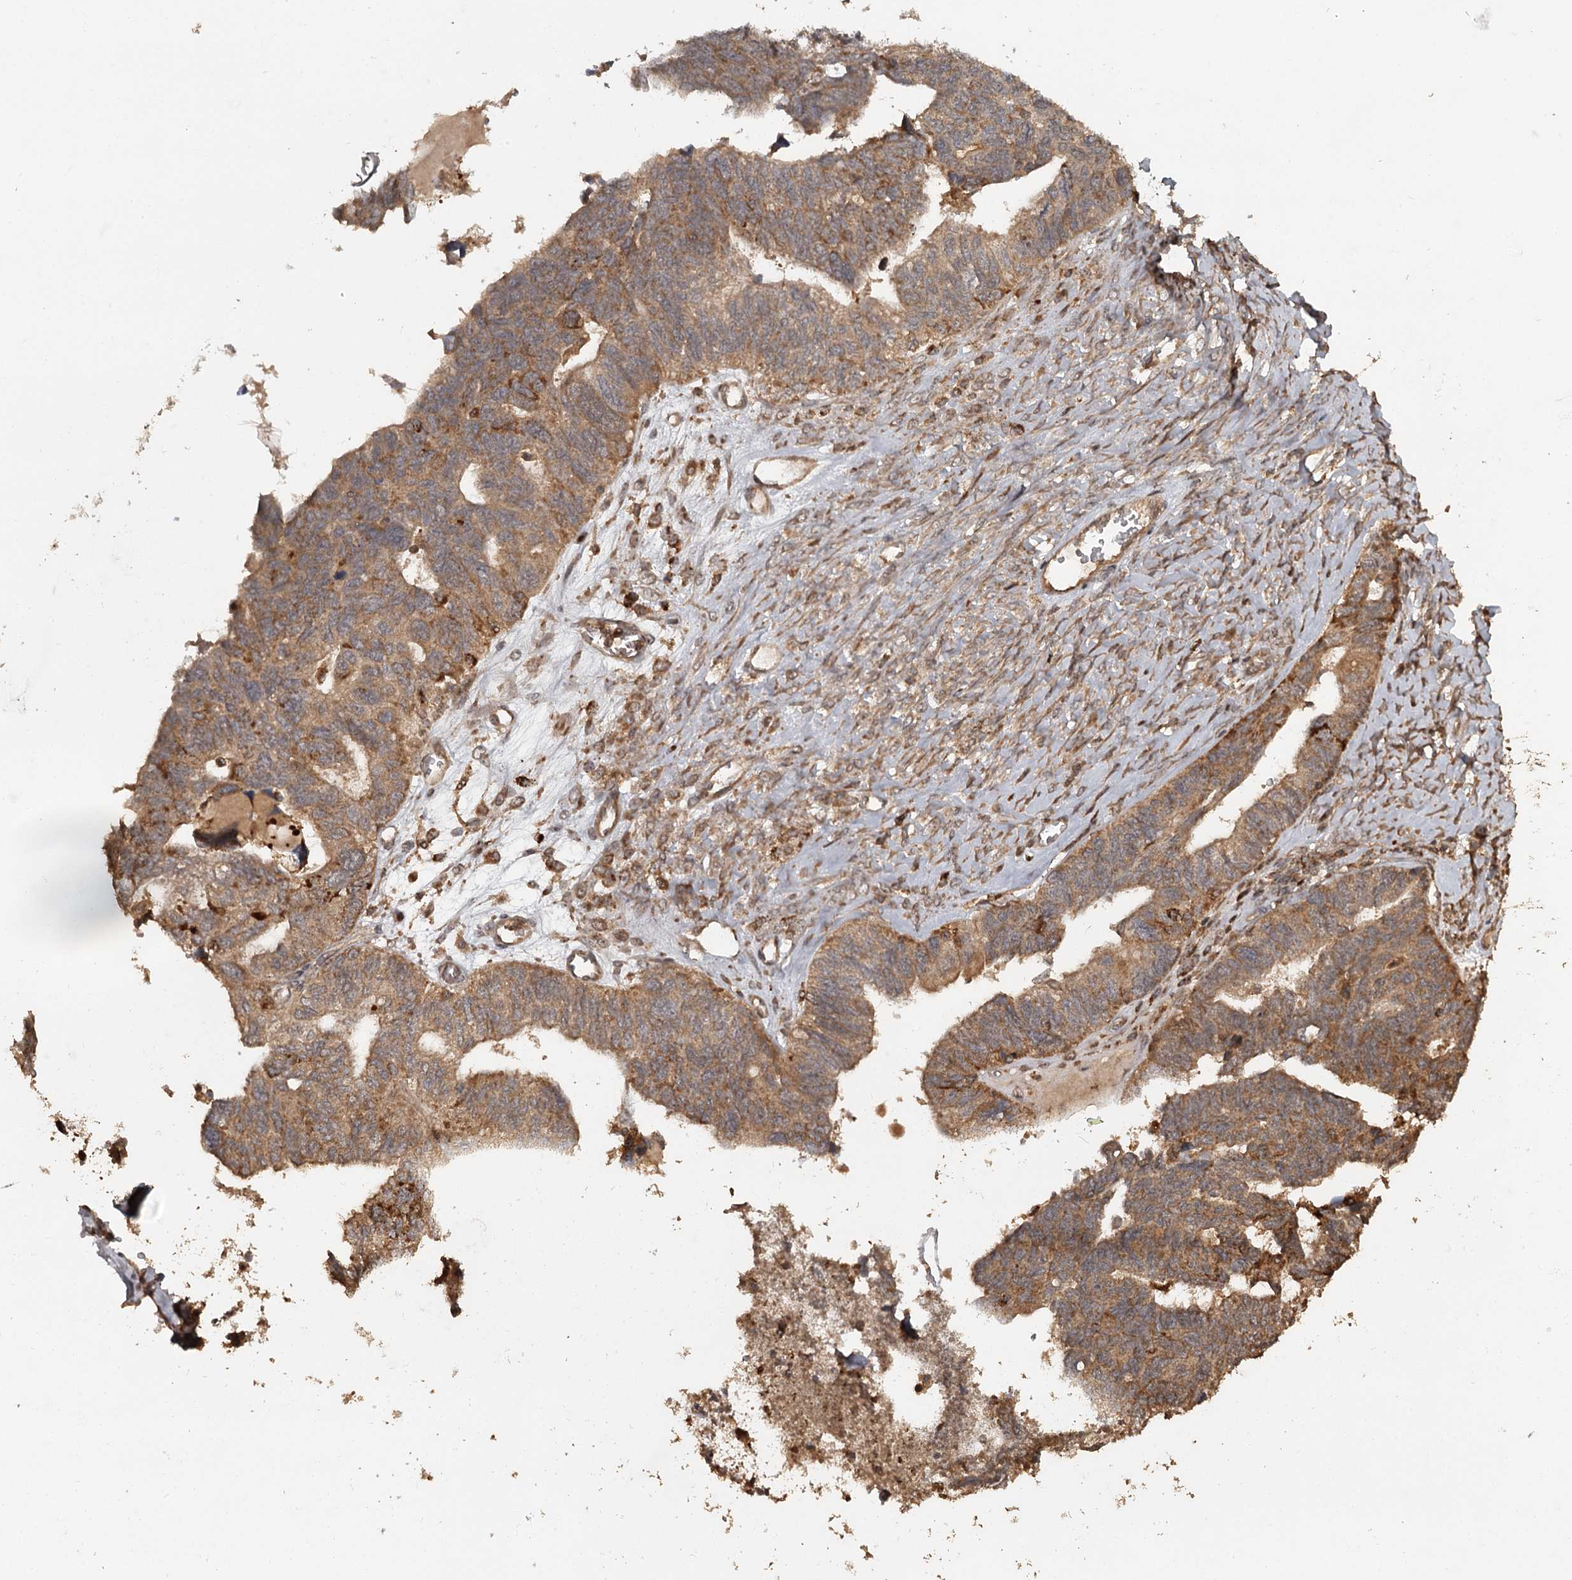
{"staining": {"intensity": "moderate", "quantity": ">75%", "location": "cytoplasmic/membranous"}, "tissue": "ovarian cancer", "cell_type": "Tumor cells", "image_type": "cancer", "snomed": [{"axis": "morphology", "description": "Cystadenocarcinoma, serous, NOS"}, {"axis": "topography", "description": "Ovary"}], "caption": "This photomicrograph displays IHC staining of human serous cystadenocarcinoma (ovarian), with medium moderate cytoplasmic/membranous expression in about >75% of tumor cells.", "gene": "FAXC", "patient": {"sex": "female", "age": 79}}